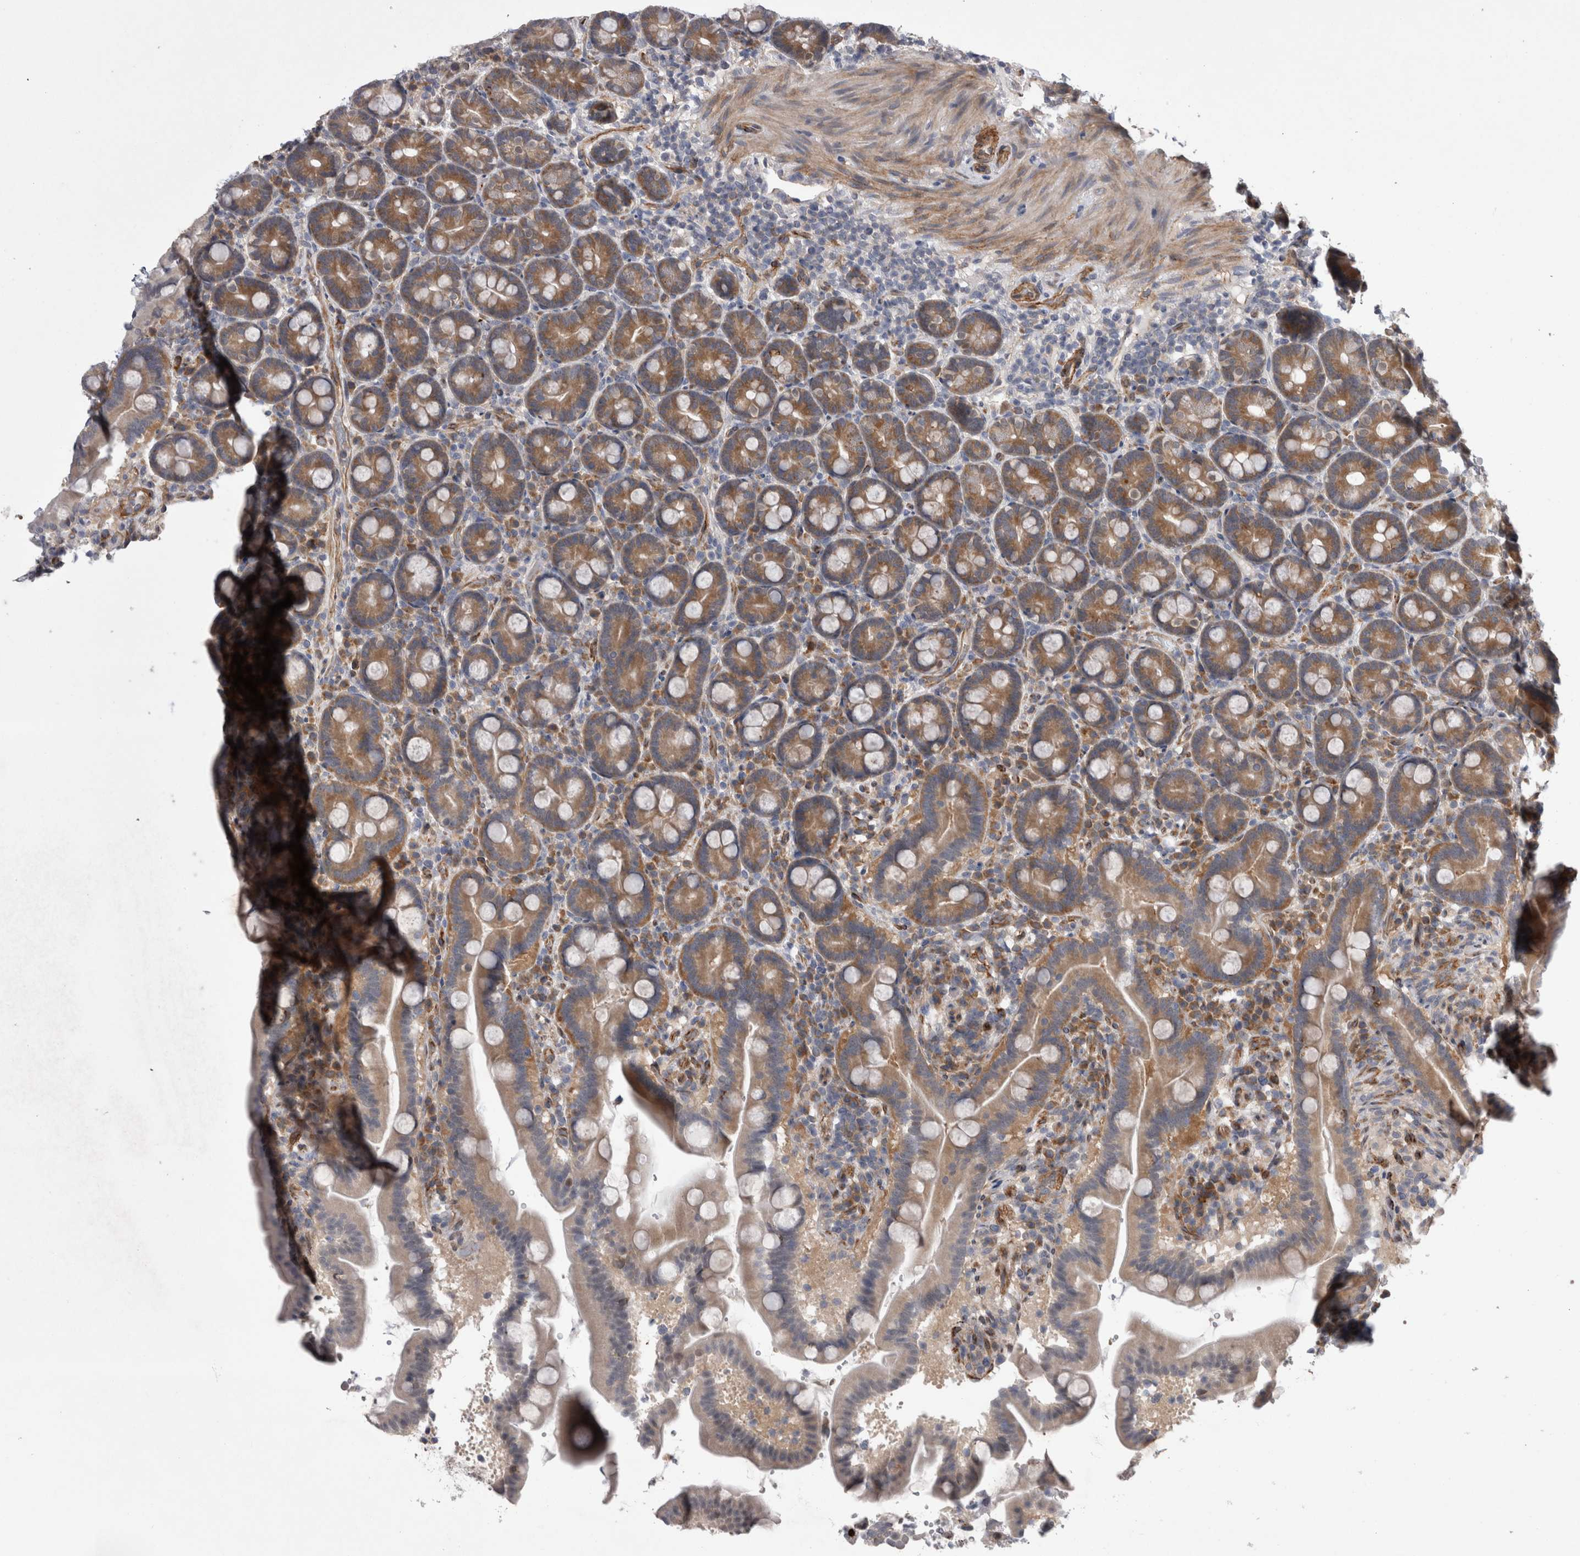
{"staining": {"intensity": "moderate", "quantity": "25%-75%", "location": "cytoplasmic/membranous"}, "tissue": "duodenum", "cell_type": "Glandular cells", "image_type": "normal", "snomed": [{"axis": "morphology", "description": "Normal tissue, NOS"}, {"axis": "topography", "description": "Duodenum"}], "caption": "Moderate cytoplasmic/membranous positivity is identified in about 25%-75% of glandular cells in benign duodenum. The staining was performed using DAB to visualize the protein expression in brown, while the nuclei were stained in blue with hematoxylin (Magnification: 20x).", "gene": "DDX6", "patient": {"sex": "male", "age": 54}}